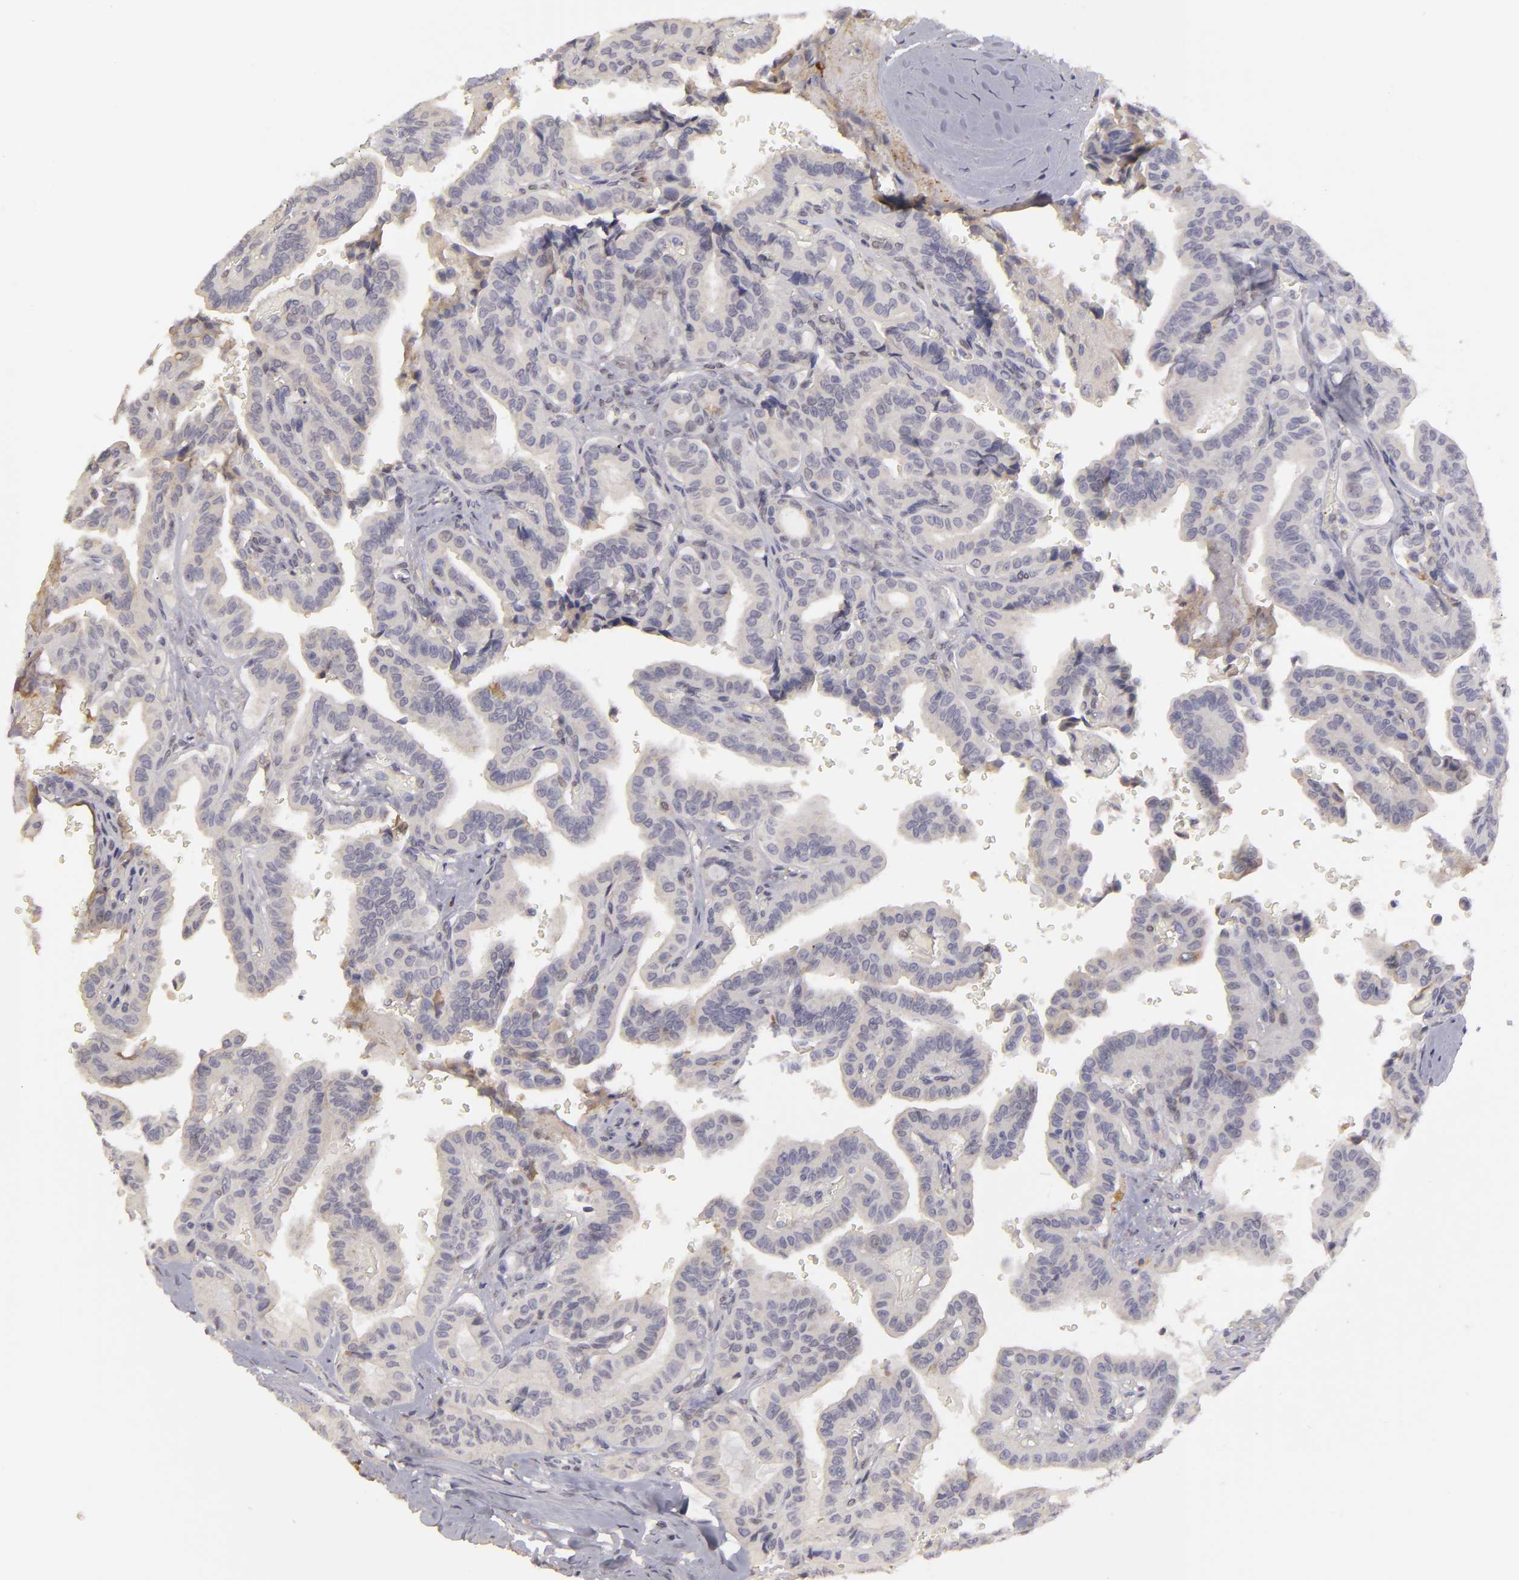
{"staining": {"intensity": "negative", "quantity": "none", "location": "none"}, "tissue": "thyroid cancer", "cell_type": "Tumor cells", "image_type": "cancer", "snomed": [{"axis": "morphology", "description": "Papillary adenocarcinoma, NOS"}, {"axis": "topography", "description": "Thyroid gland"}], "caption": "Immunohistochemical staining of thyroid papillary adenocarcinoma exhibits no significant expression in tumor cells. Nuclei are stained in blue.", "gene": "EFS", "patient": {"sex": "male", "age": 87}}